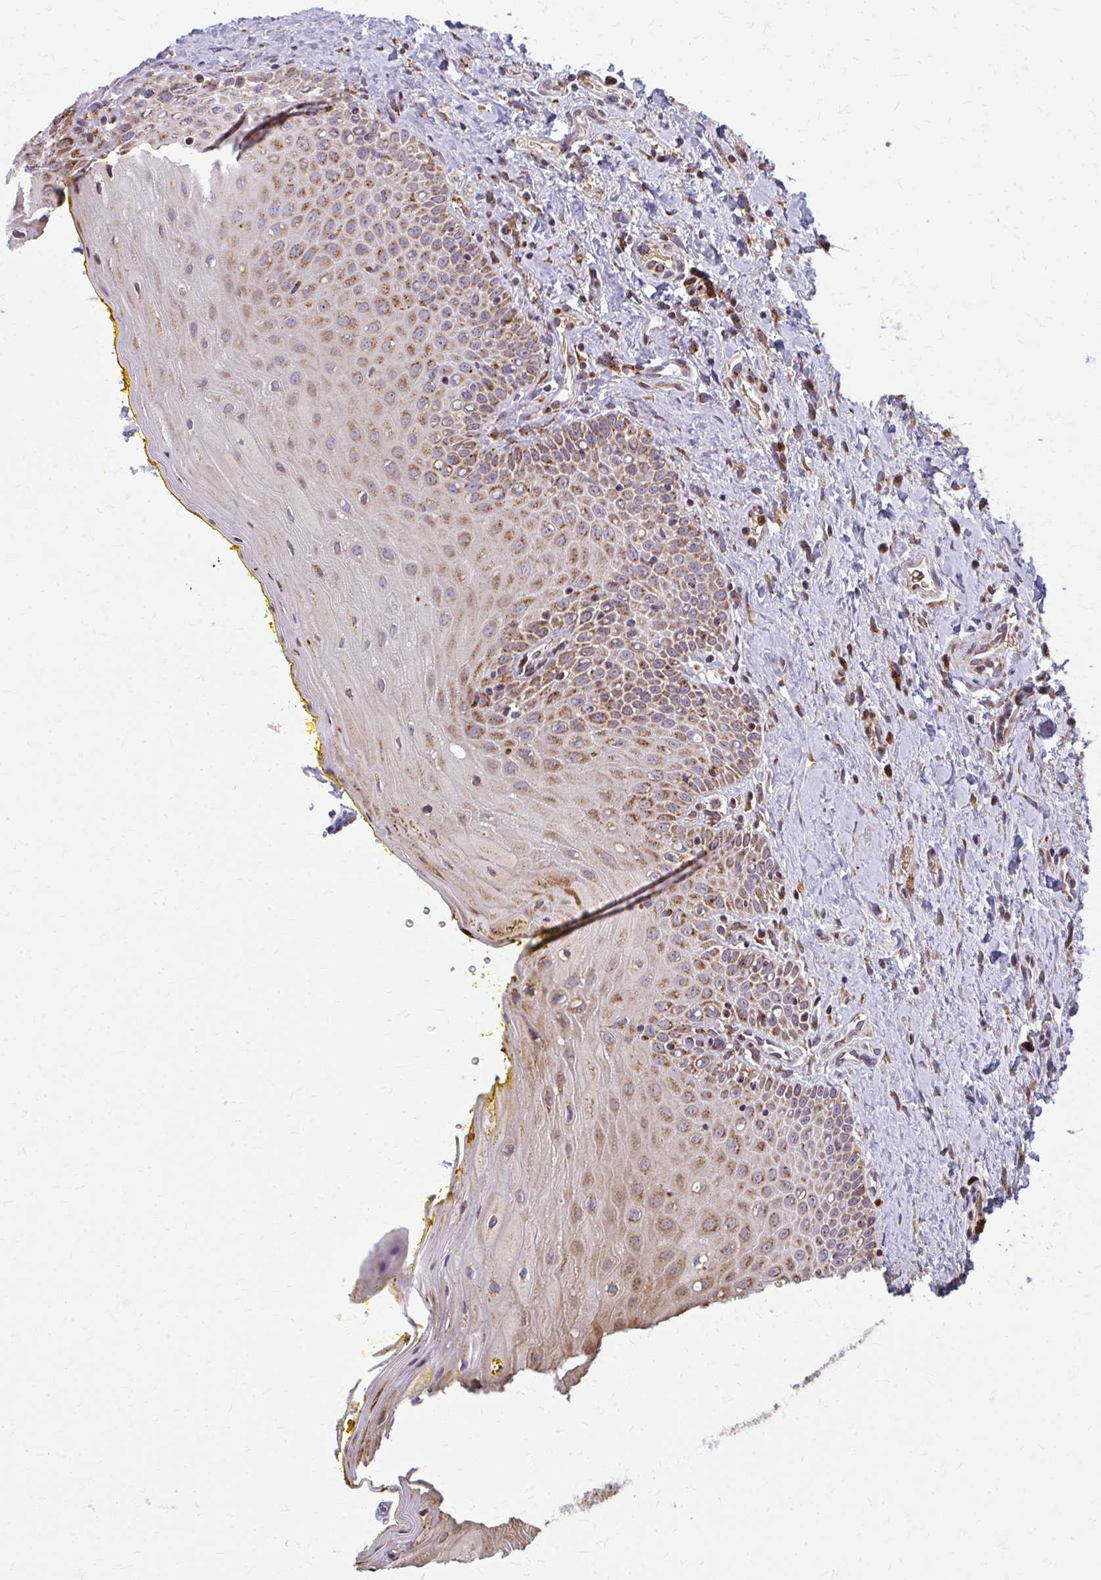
{"staining": {"intensity": "strong", "quantity": "25%-75%", "location": "cytoplasmic/membranous"}, "tissue": "oral mucosa", "cell_type": "Squamous epithelial cells", "image_type": "normal", "snomed": [{"axis": "morphology", "description": "Normal tissue, NOS"}, {"axis": "morphology", "description": "Squamous cell carcinoma, NOS"}, {"axis": "topography", "description": "Oral tissue"}, {"axis": "topography", "description": "Head-Neck"}], "caption": "Immunohistochemistry (IHC) staining of benign oral mucosa, which exhibits high levels of strong cytoplasmic/membranous positivity in approximately 25%-75% of squamous epithelial cells indicating strong cytoplasmic/membranous protein positivity. The staining was performed using DAB (brown) for protein detection and nuclei were counterstained in hematoxylin (blue).", "gene": "MCCC1", "patient": {"sex": "female", "age": 70}}